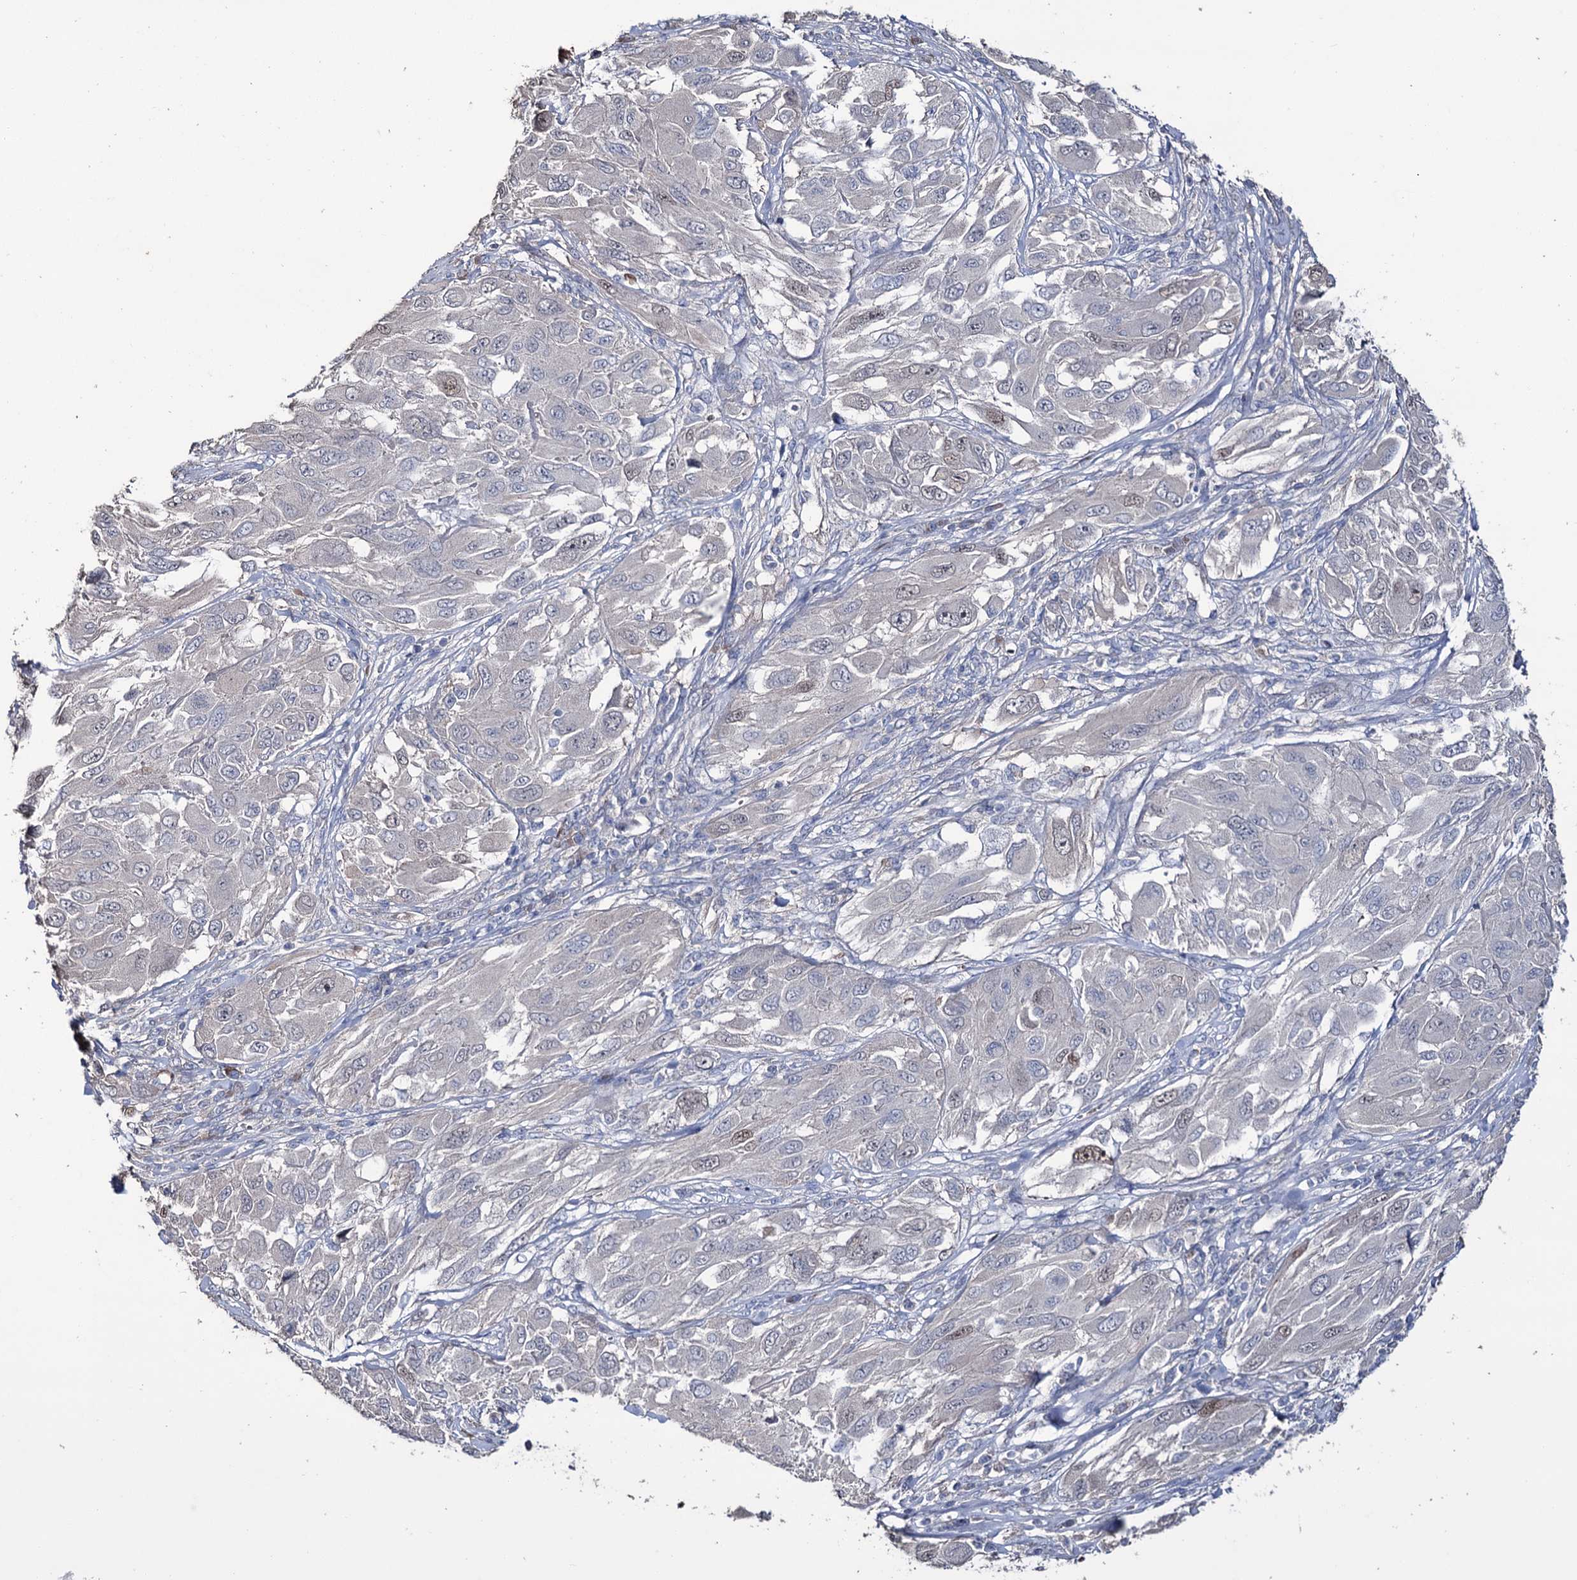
{"staining": {"intensity": "moderate", "quantity": "<25%", "location": "nuclear"}, "tissue": "melanoma", "cell_type": "Tumor cells", "image_type": "cancer", "snomed": [{"axis": "morphology", "description": "Malignant melanoma, NOS"}, {"axis": "topography", "description": "Skin"}], "caption": "Melanoma stained for a protein (brown) shows moderate nuclear positive staining in about <25% of tumor cells.", "gene": "EPB41L5", "patient": {"sex": "female", "age": 91}}